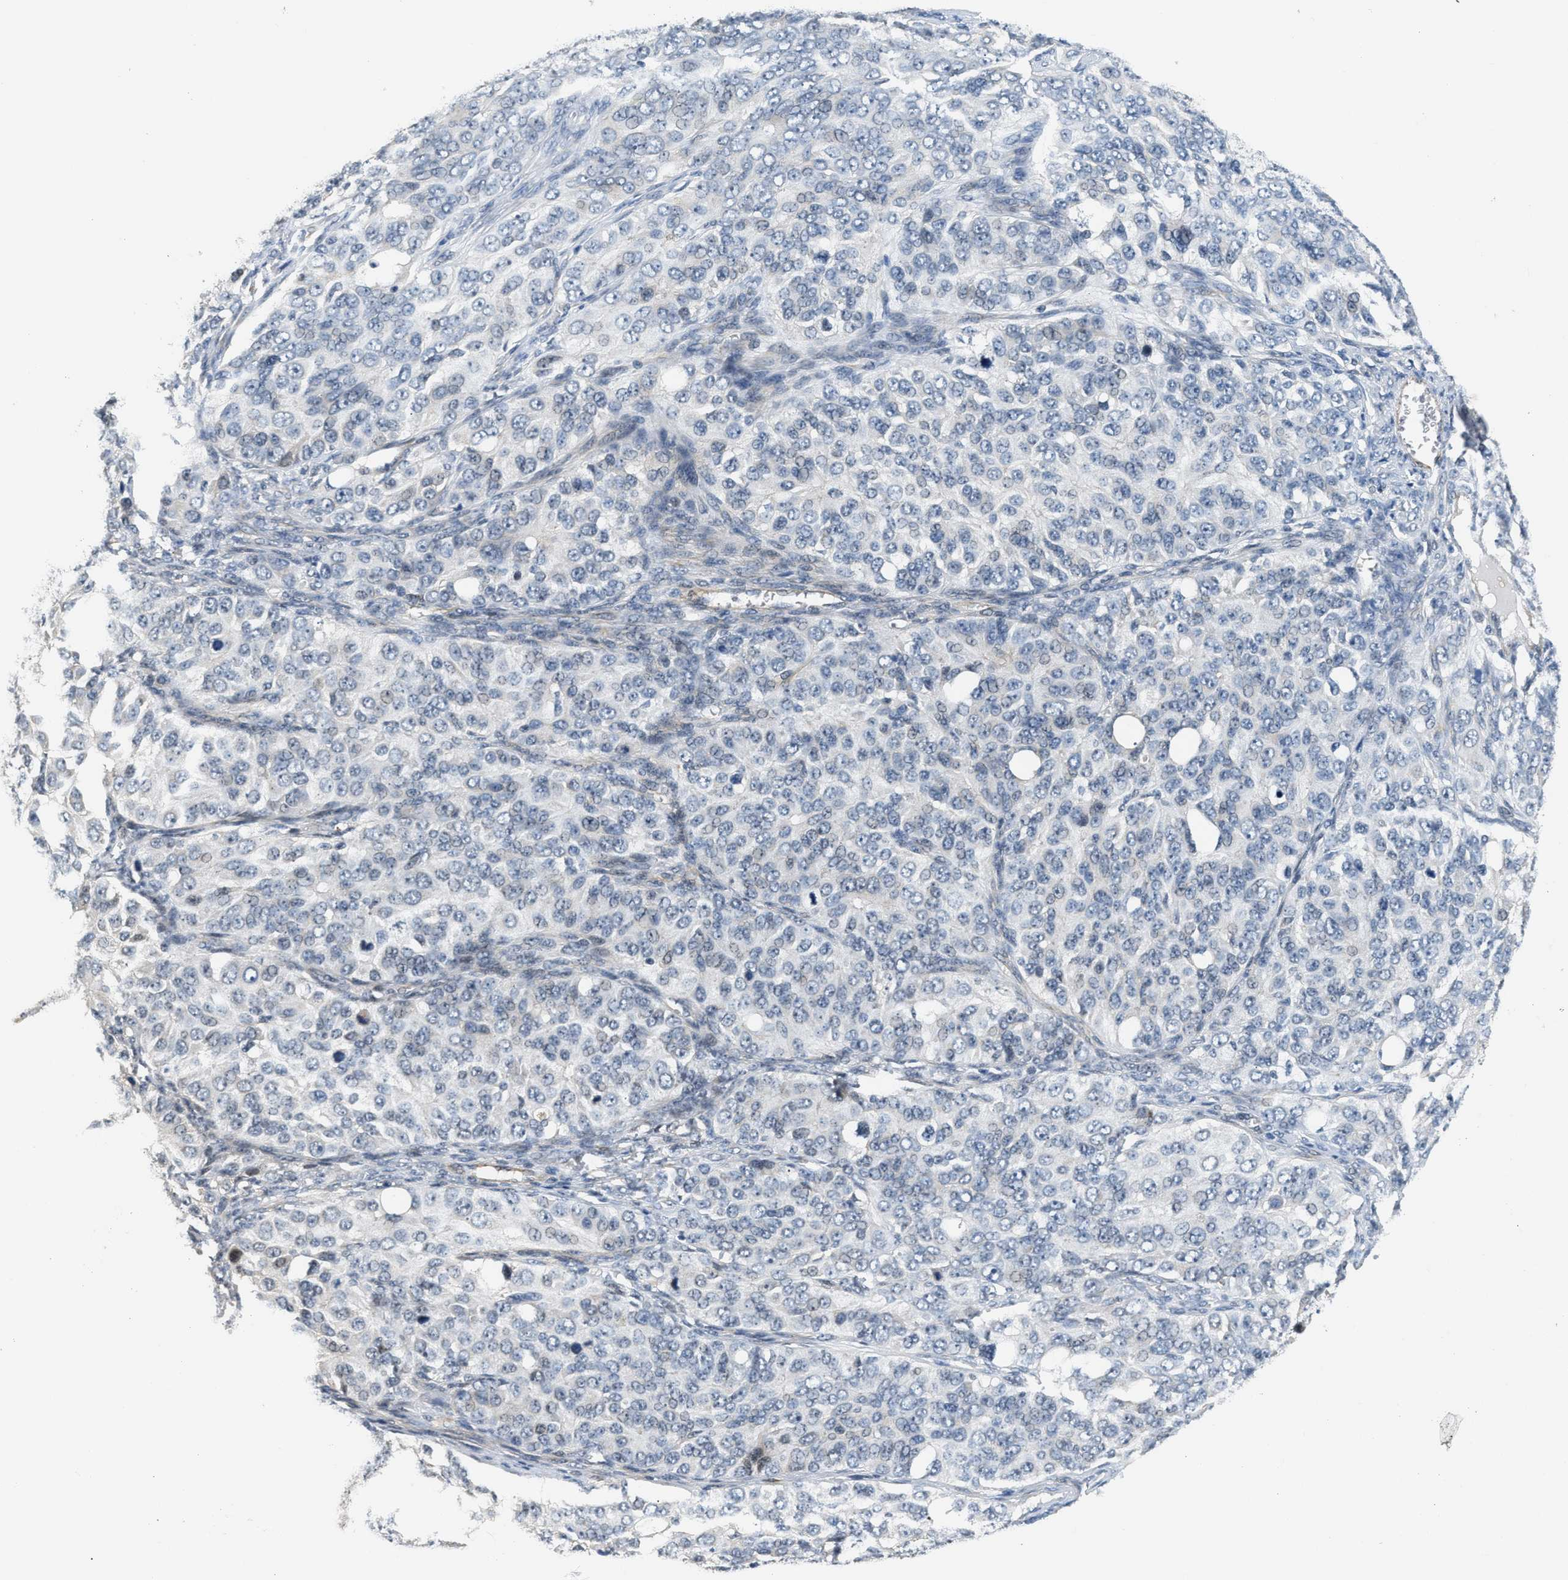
{"staining": {"intensity": "negative", "quantity": "none", "location": "none"}, "tissue": "ovarian cancer", "cell_type": "Tumor cells", "image_type": "cancer", "snomed": [{"axis": "morphology", "description": "Carcinoma, endometroid"}, {"axis": "topography", "description": "Ovary"}], "caption": "IHC micrograph of neoplastic tissue: ovarian cancer (endometroid carcinoma) stained with DAB shows no significant protein staining in tumor cells.", "gene": "PPM1H", "patient": {"sex": "female", "age": 51}}